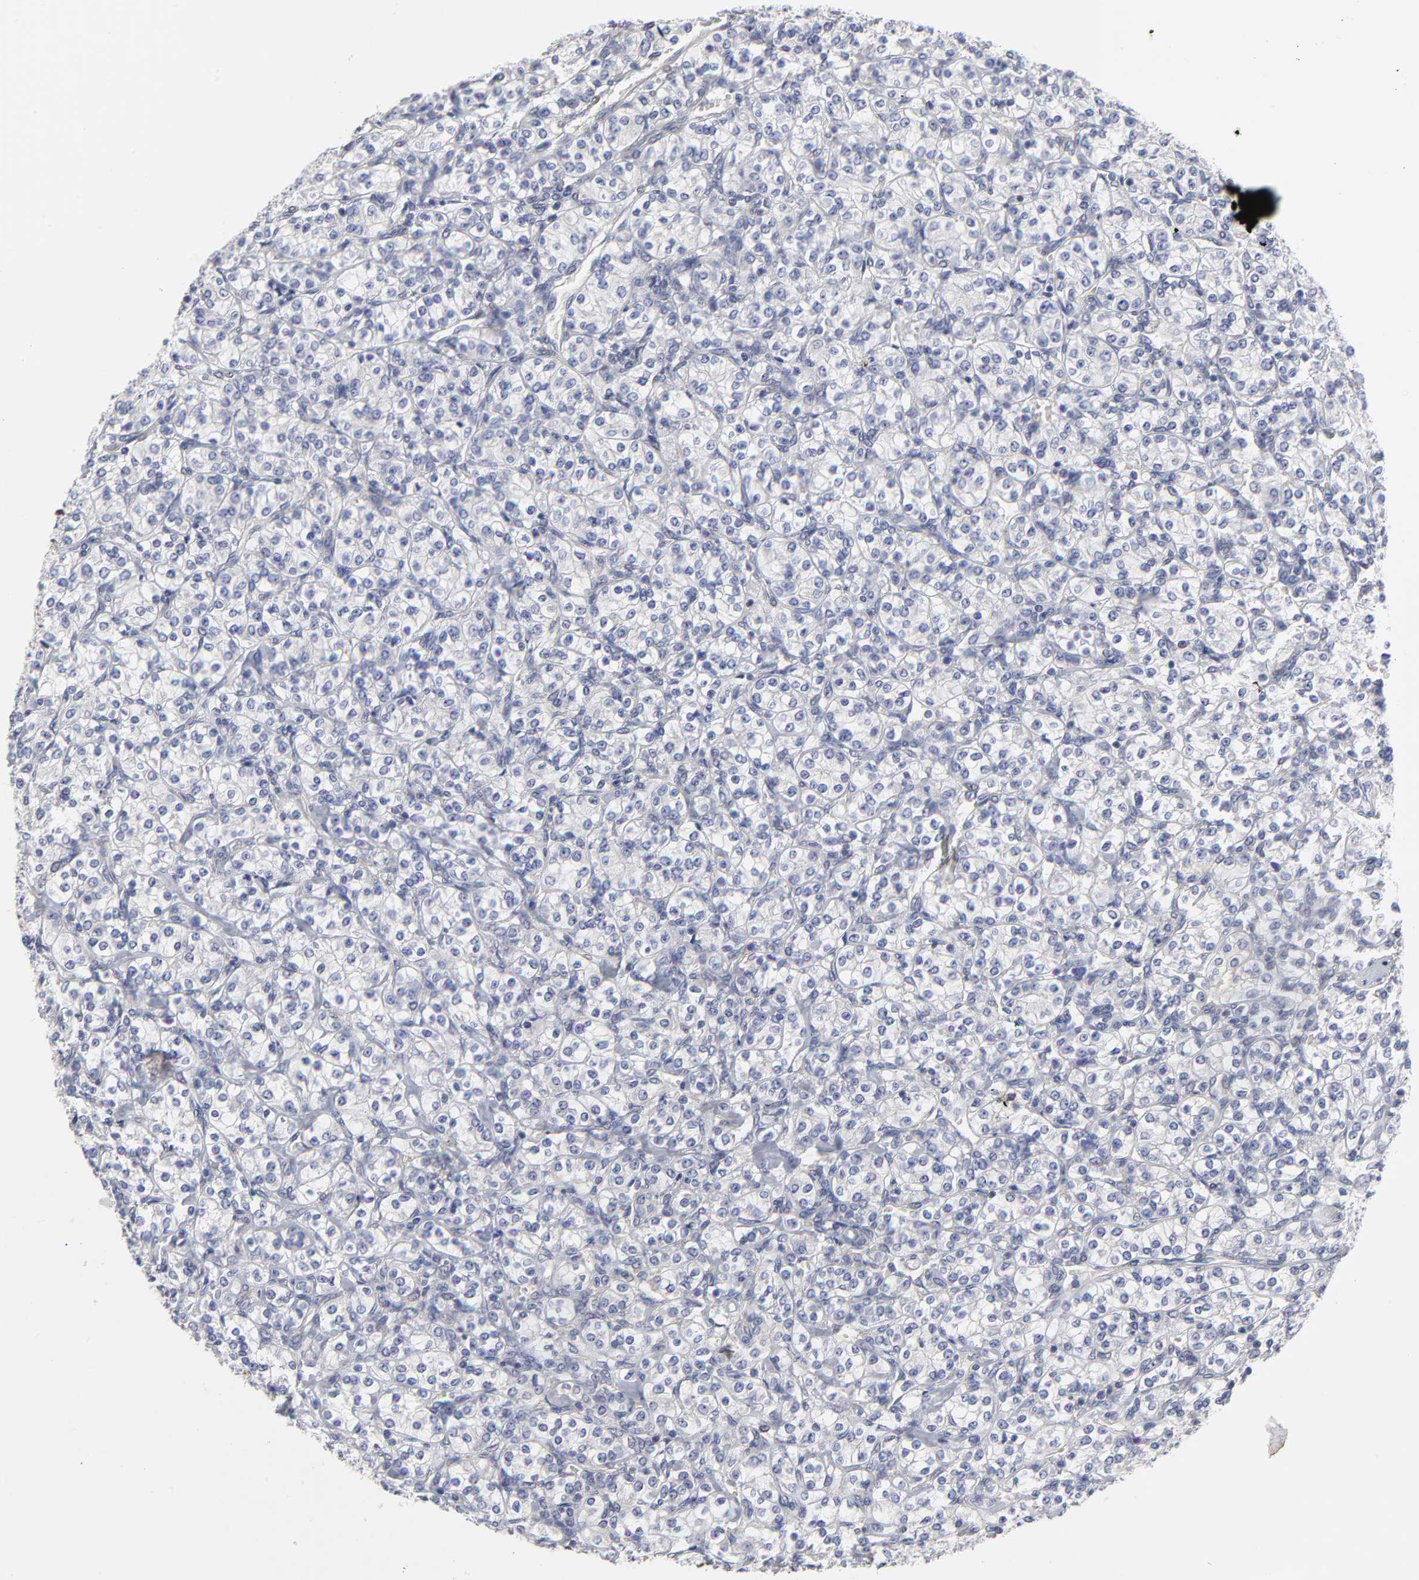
{"staining": {"intensity": "negative", "quantity": "none", "location": "none"}, "tissue": "renal cancer", "cell_type": "Tumor cells", "image_type": "cancer", "snomed": [{"axis": "morphology", "description": "Adenocarcinoma, NOS"}, {"axis": "topography", "description": "Kidney"}], "caption": "Tumor cells are negative for brown protein staining in renal cancer (adenocarcinoma). (IHC, brightfield microscopy, high magnification).", "gene": "MAGEA10", "patient": {"sex": "male", "age": 77}}